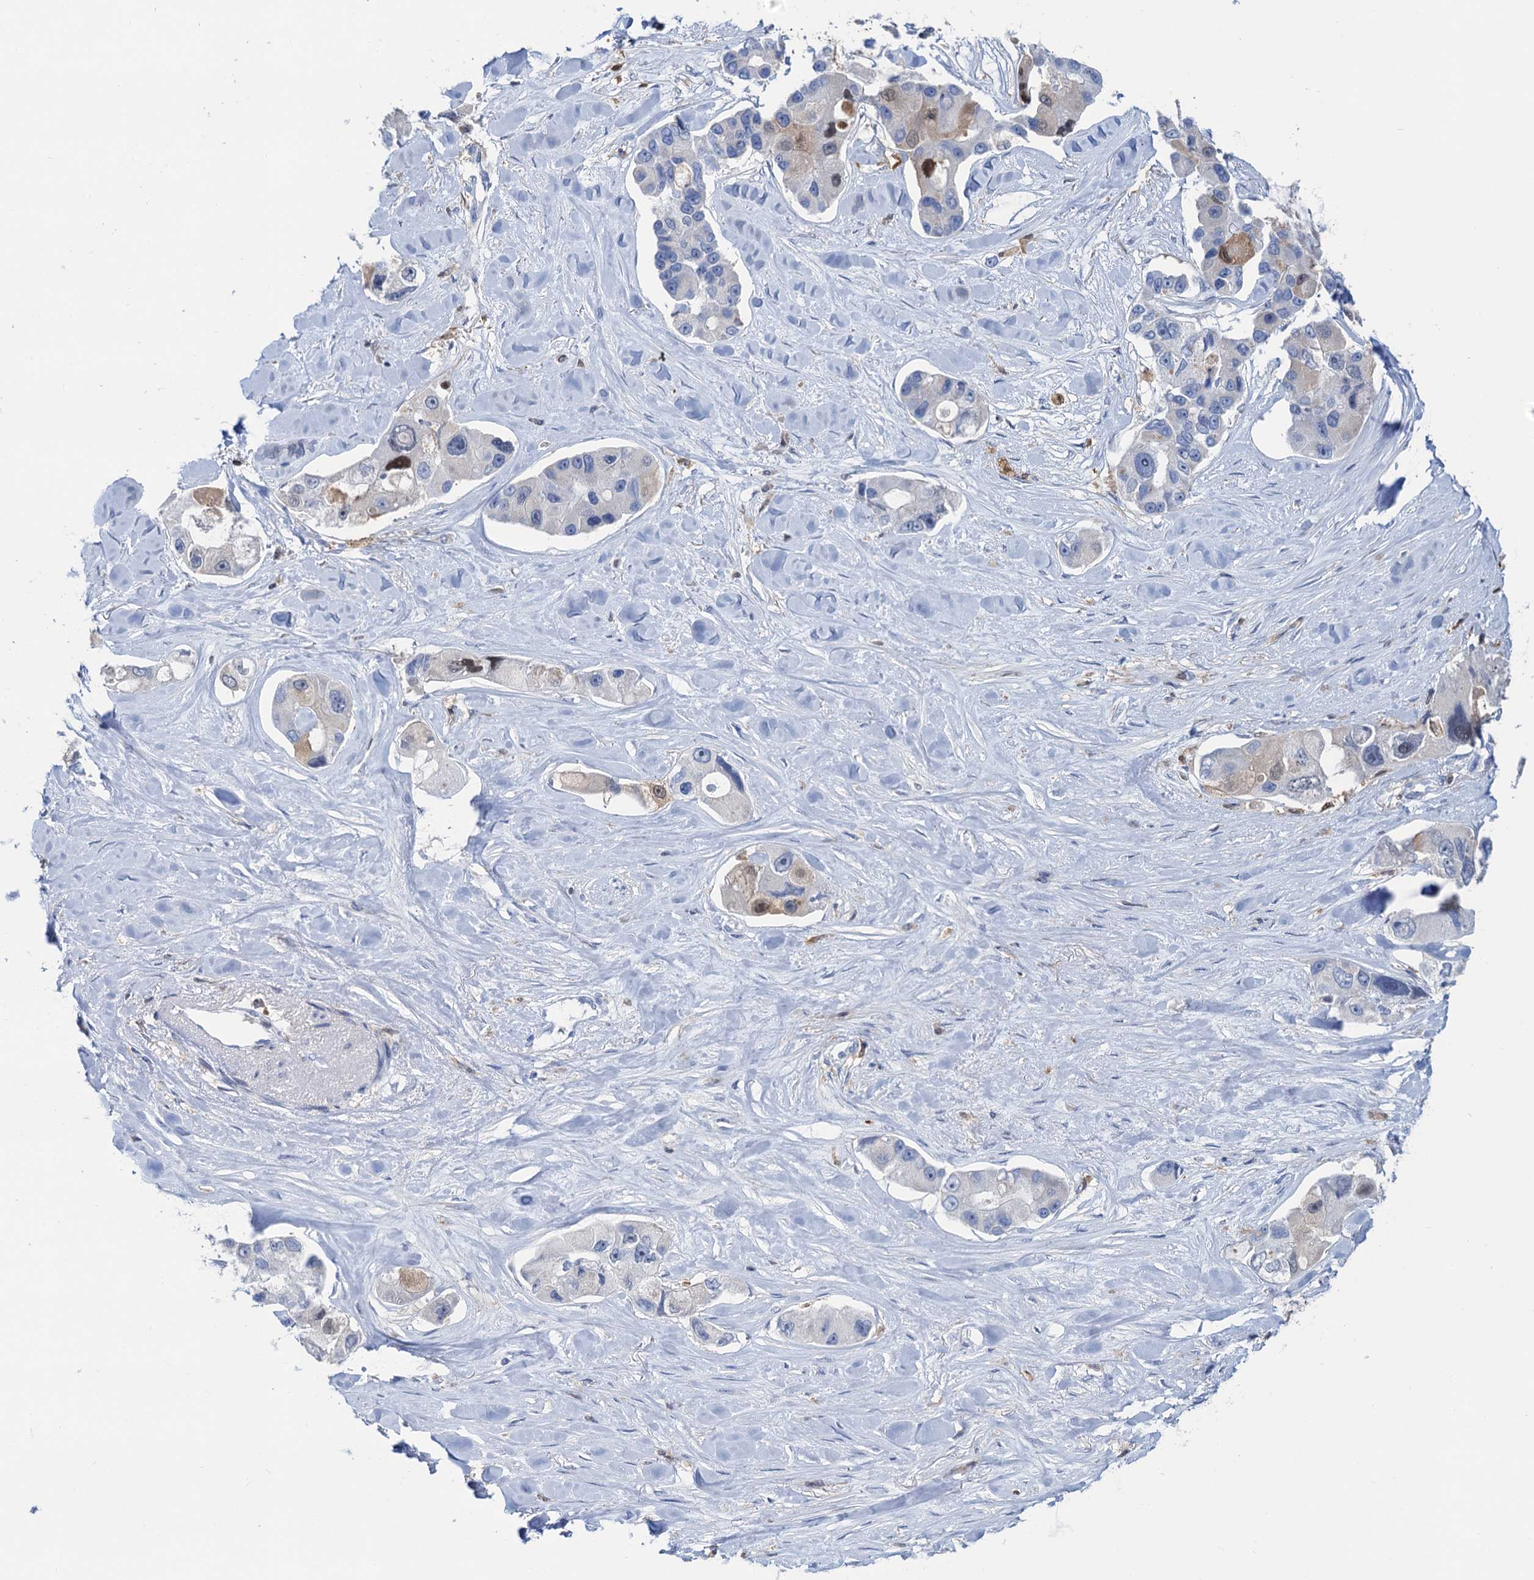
{"staining": {"intensity": "moderate", "quantity": "<25%", "location": "nuclear"}, "tissue": "lung cancer", "cell_type": "Tumor cells", "image_type": "cancer", "snomed": [{"axis": "morphology", "description": "Adenocarcinoma, NOS"}, {"axis": "topography", "description": "Lung"}], "caption": "Lung adenocarcinoma was stained to show a protein in brown. There is low levels of moderate nuclear staining in about <25% of tumor cells. (DAB IHC with brightfield microscopy, high magnification).", "gene": "FAH", "patient": {"sex": "female", "age": 54}}